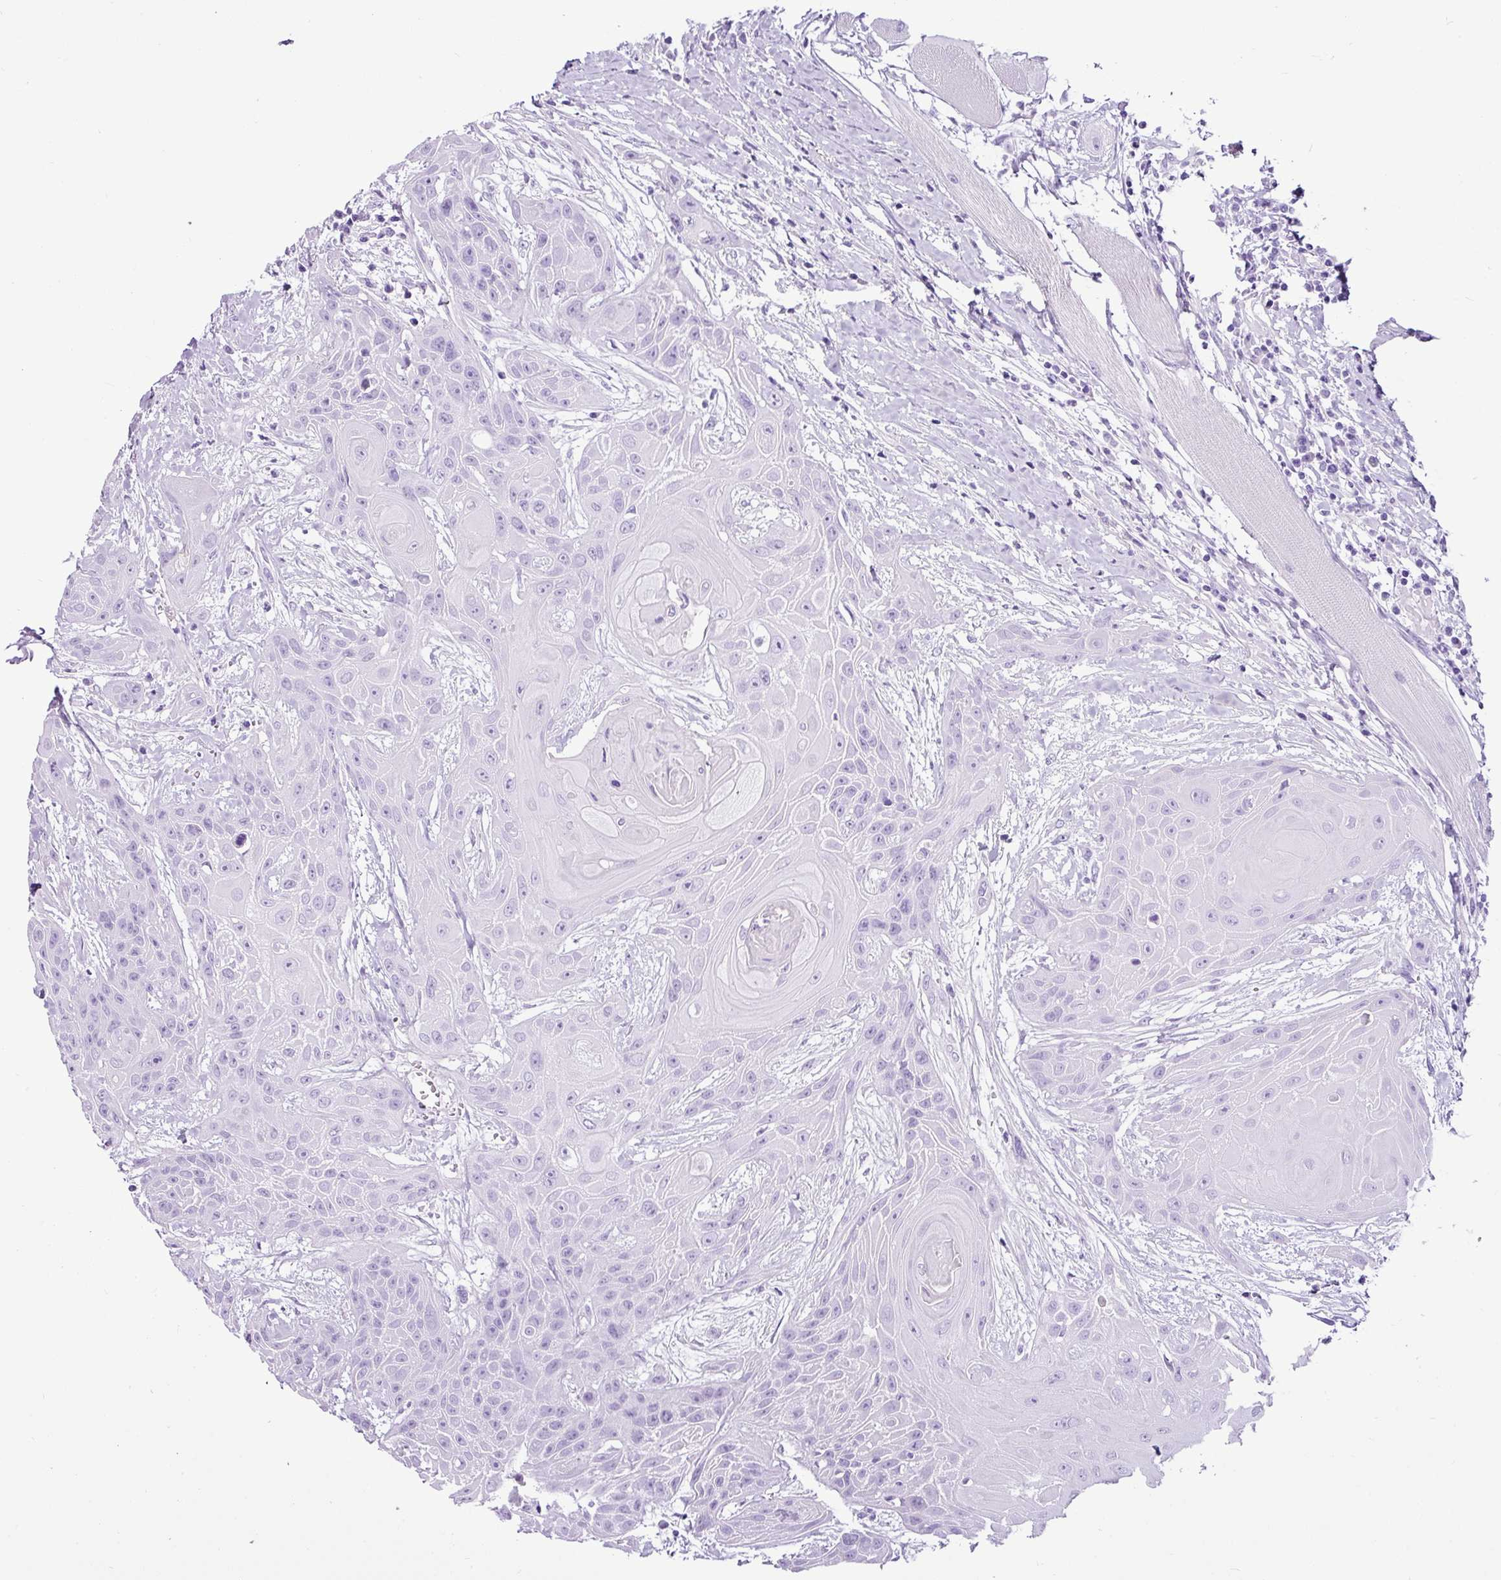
{"staining": {"intensity": "negative", "quantity": "none", "location": "none"}, "tissue": "head and neck cancer", "cell_type": "Tumor cells", "image_type": "cancer", "snomed": [{"axis": "morphology", "description": "Squamous cell carcinoma, NOS"}, {"axis": "topography", "description": "Head-Neck"}], "caption": "Squamous cell carcinoma (head and neck) stained for a protein using immunohistochemistry (IHC) shows no expression tumor cells.", "gene": "LILRB4", "patient": {"sex": "female", "age": 73}}